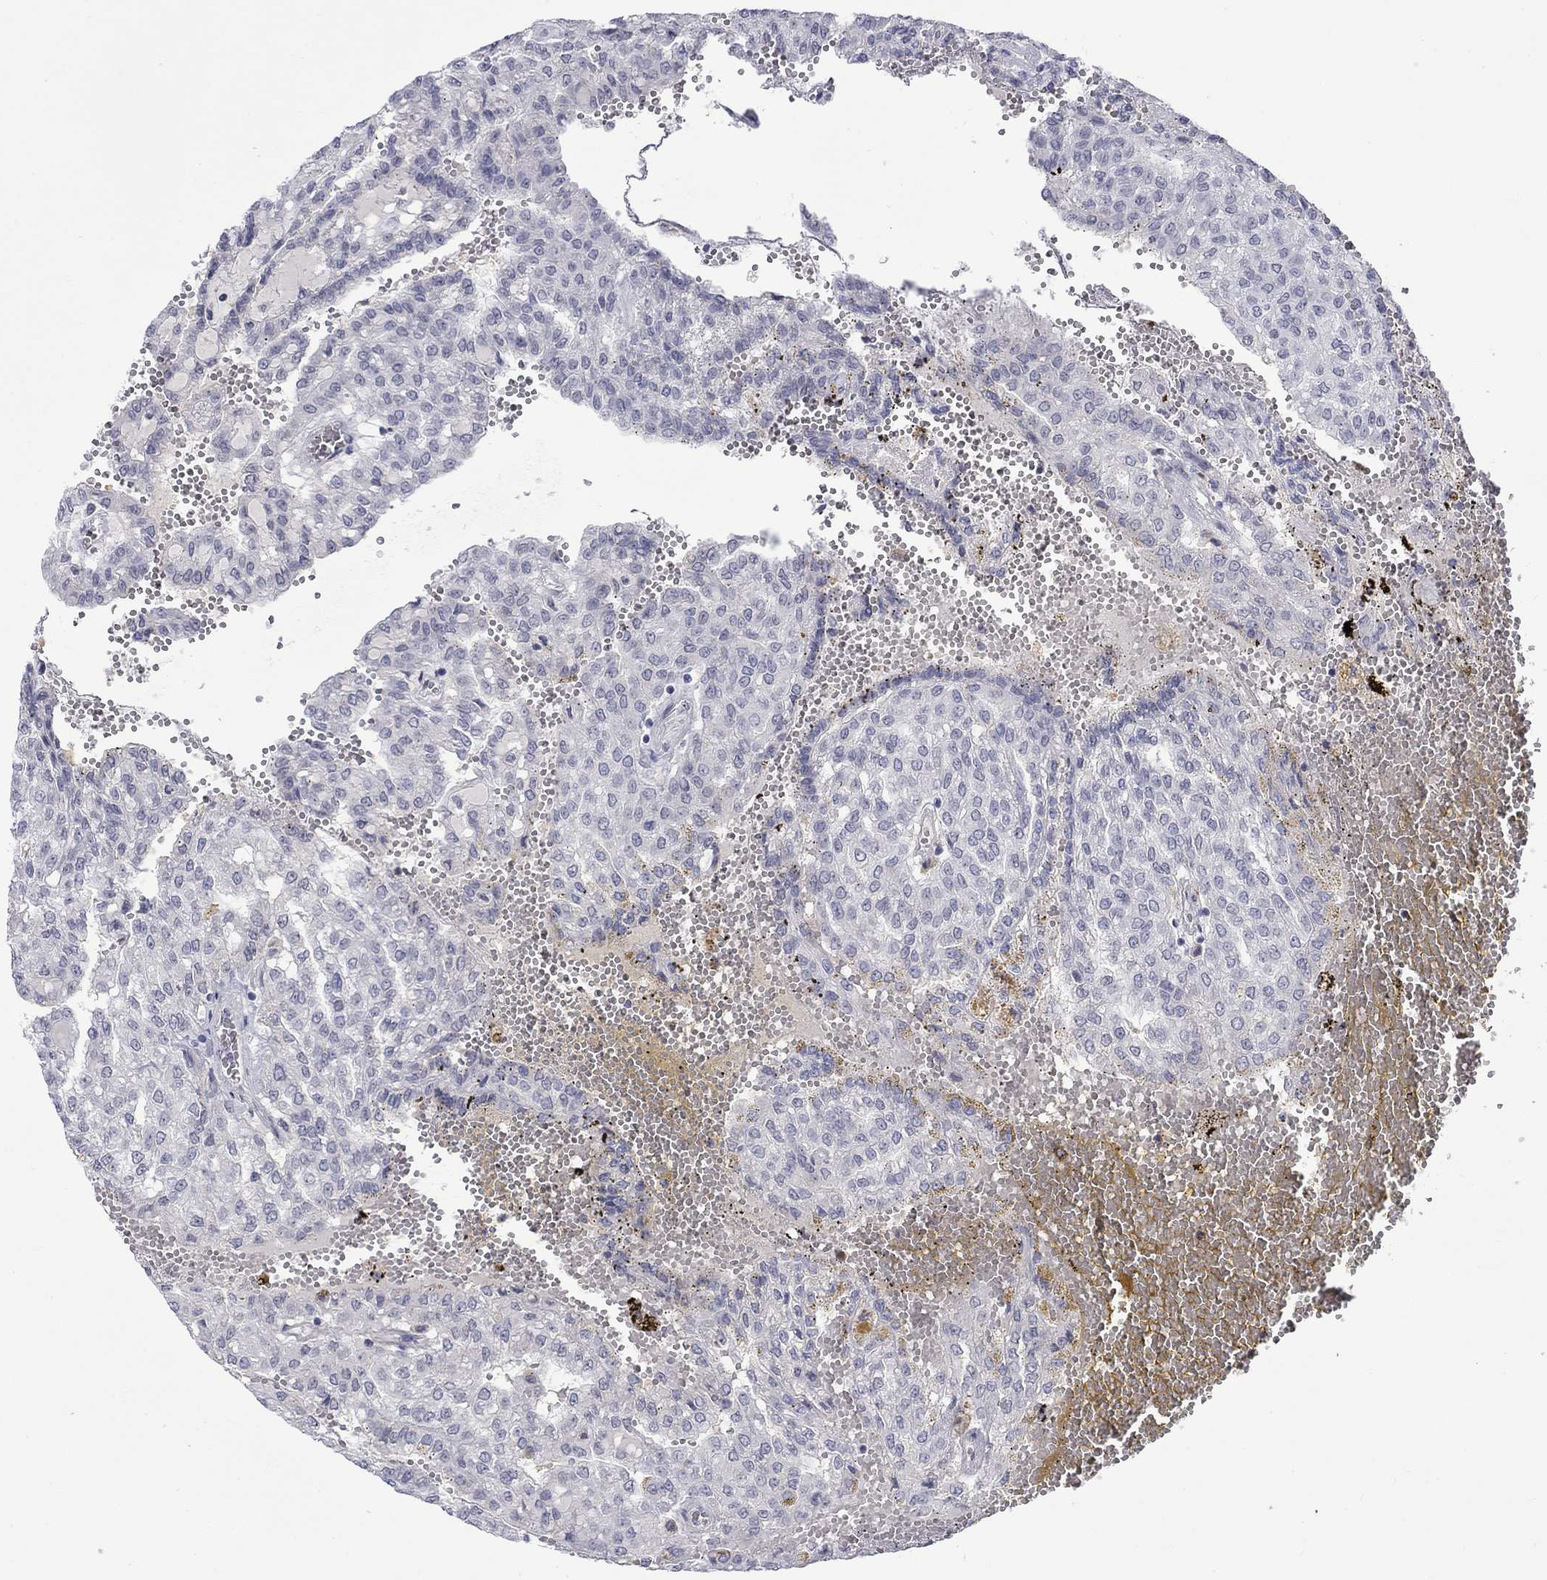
{"staining": {"intensity": "negative", "quantity": "none", "location": "none"}, "tissue": "renal cancer", "cell_type": "Tumor cells", "image_type": "cancer", "snomed": [{"axis": "morphology", "description": "Adenocarcinoma, NOS"}, {"axis": "topography", "description": "Kidney"}], "caption": "Tumor cells are negative for brown protein staining in renal cancer.", "gene": "NSMF", "patient": {"sex": "male", "age": 63}}